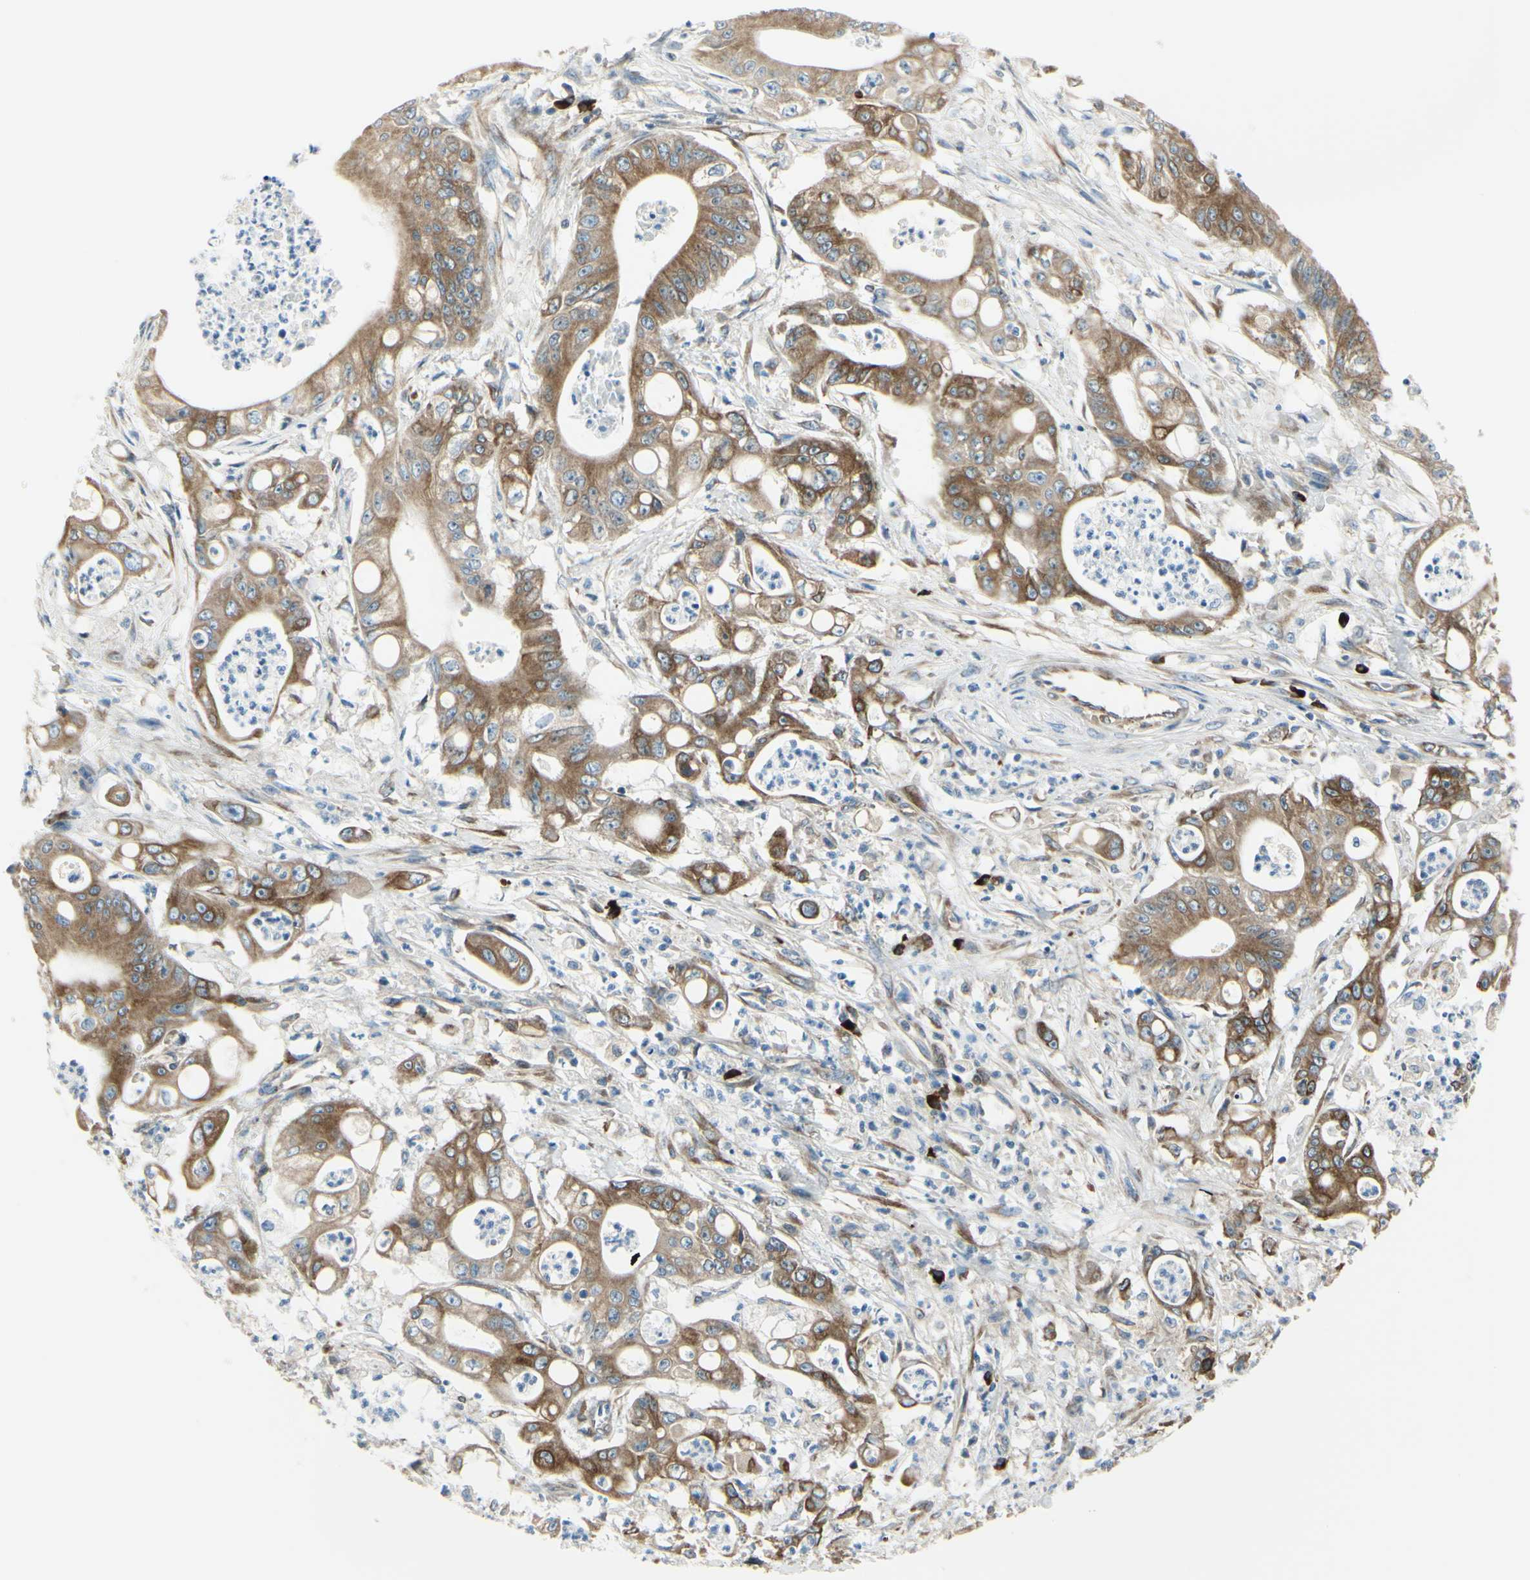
{"staining": {"intensity": "moderate", "quantity": ">75%", "location": "cytoplasmic/membranous"}, "tissue": "pancreatic cancer", "cell_type": "Tumor cells", "image_type": "cancer", "snomed": [{"axis": "morphology", "description": "Normal tissue, NOS"}, {"axis": "topography", "description": "Lymph node"}], "caption": "Brown immunohistochemical staining in pancreatic cancer demonstrates moderate cytoplasmic/membranous expression in approximately >75% of tumor cells.", "gene": "SELENOS", "patient": {"sex": "male", "age": 62}}